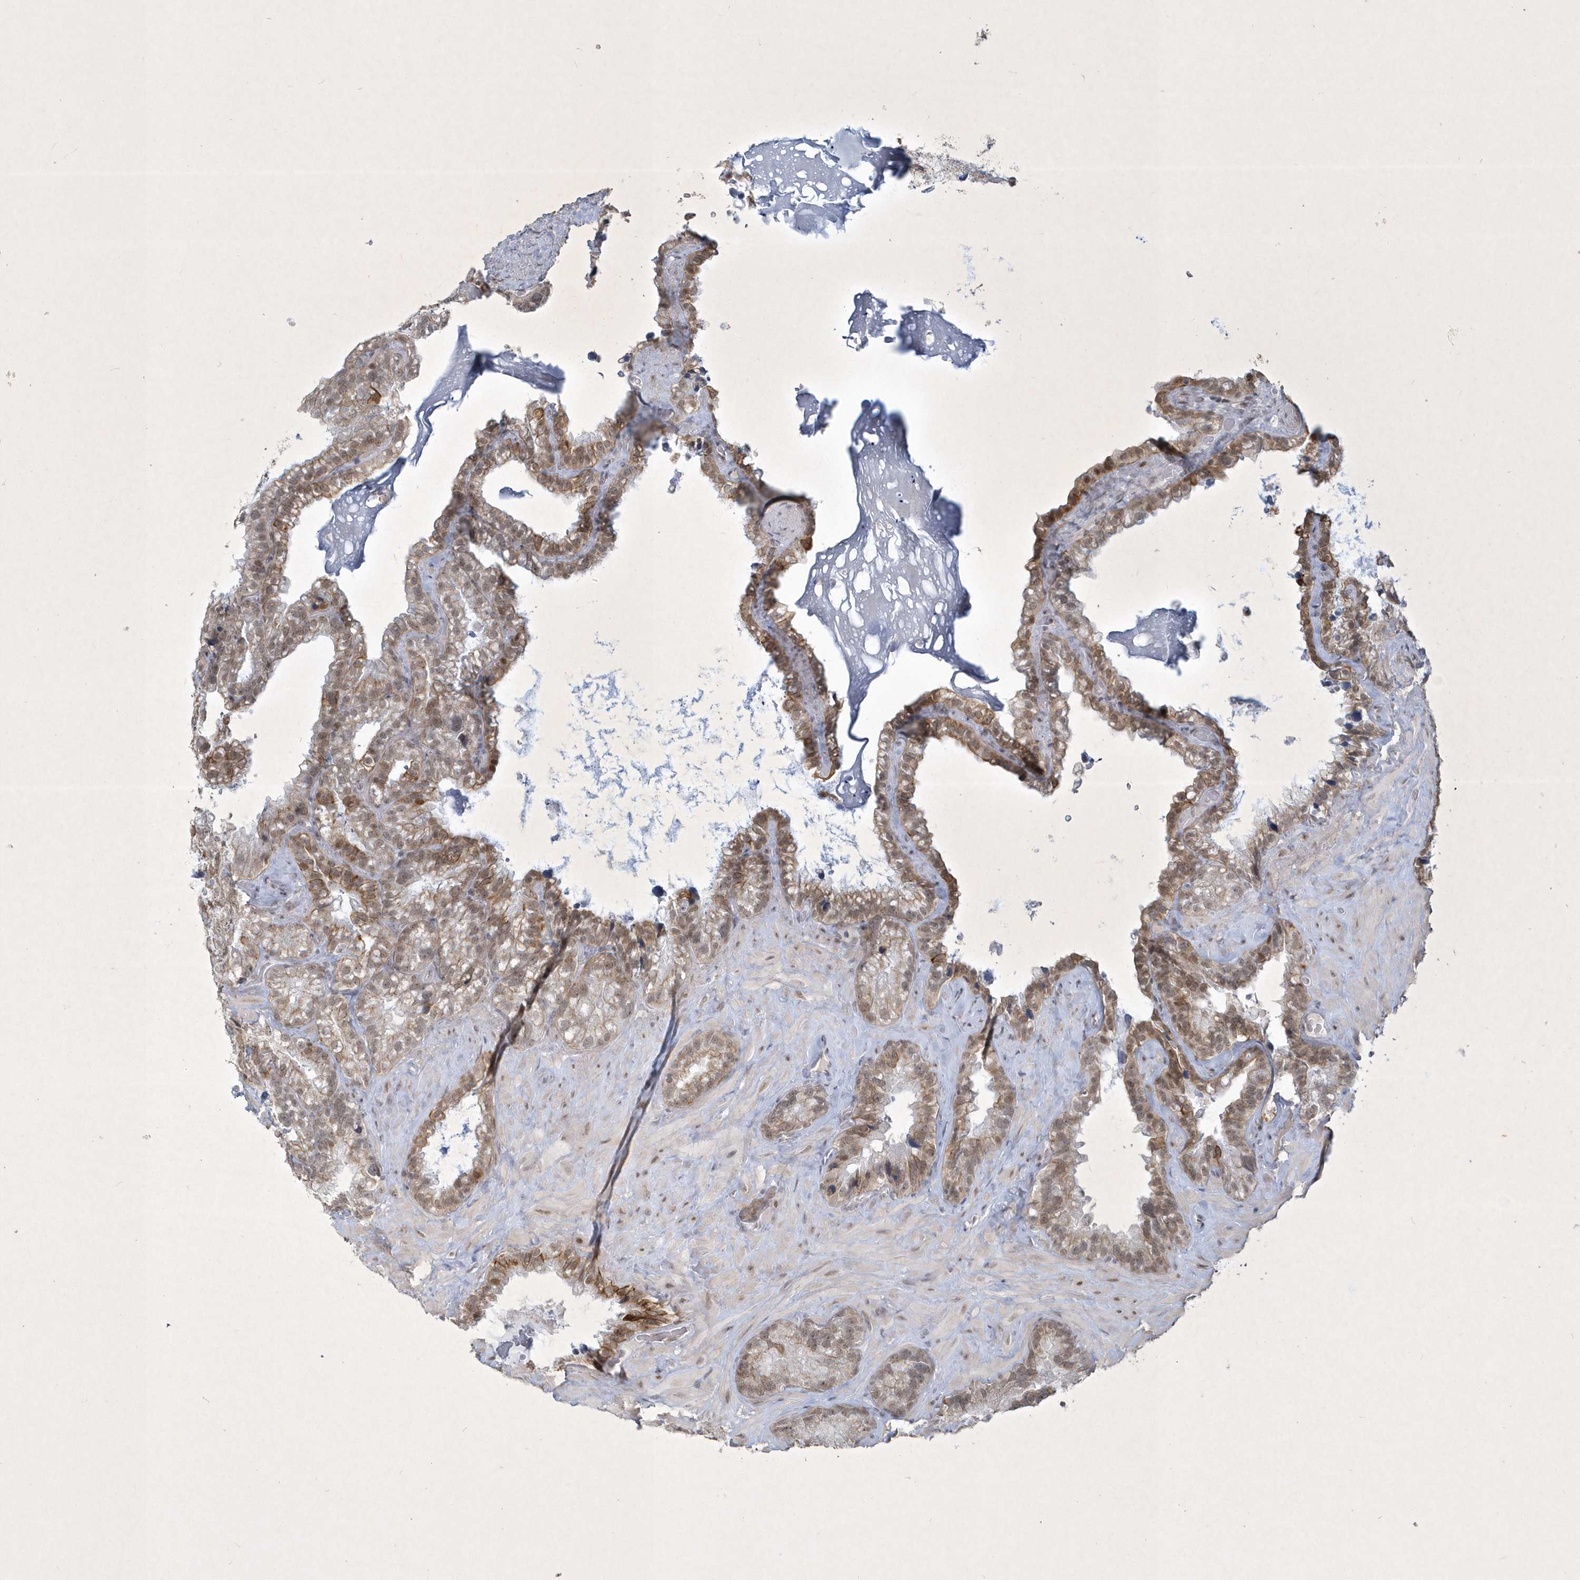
{"staining": {"intensity": "moderate", "quantity": ">75%", "location": "cytoplasmic/membranous,nuclear"}, "tissue": "seminal vesicle", "cell_type": "Glandular cells", "image_type": "normal", "snomed": [{"axis": "morphology", "description": "Normal tissue, NOS"}, {"axis": "topography", "description": "Prostate"}, {"axis": "topography", "description": "Seminal veicle"}], "caption": "An image of seminal vesicle stained for a protein shows moderate cytoplasmic/membranous,nuclear brown staining in glandular cells. (brown staining indicates protein expression, while blue staining denotes nuclei).", "gene": "ZBTB9", "patient": {"sex": "male", "age": 68}}